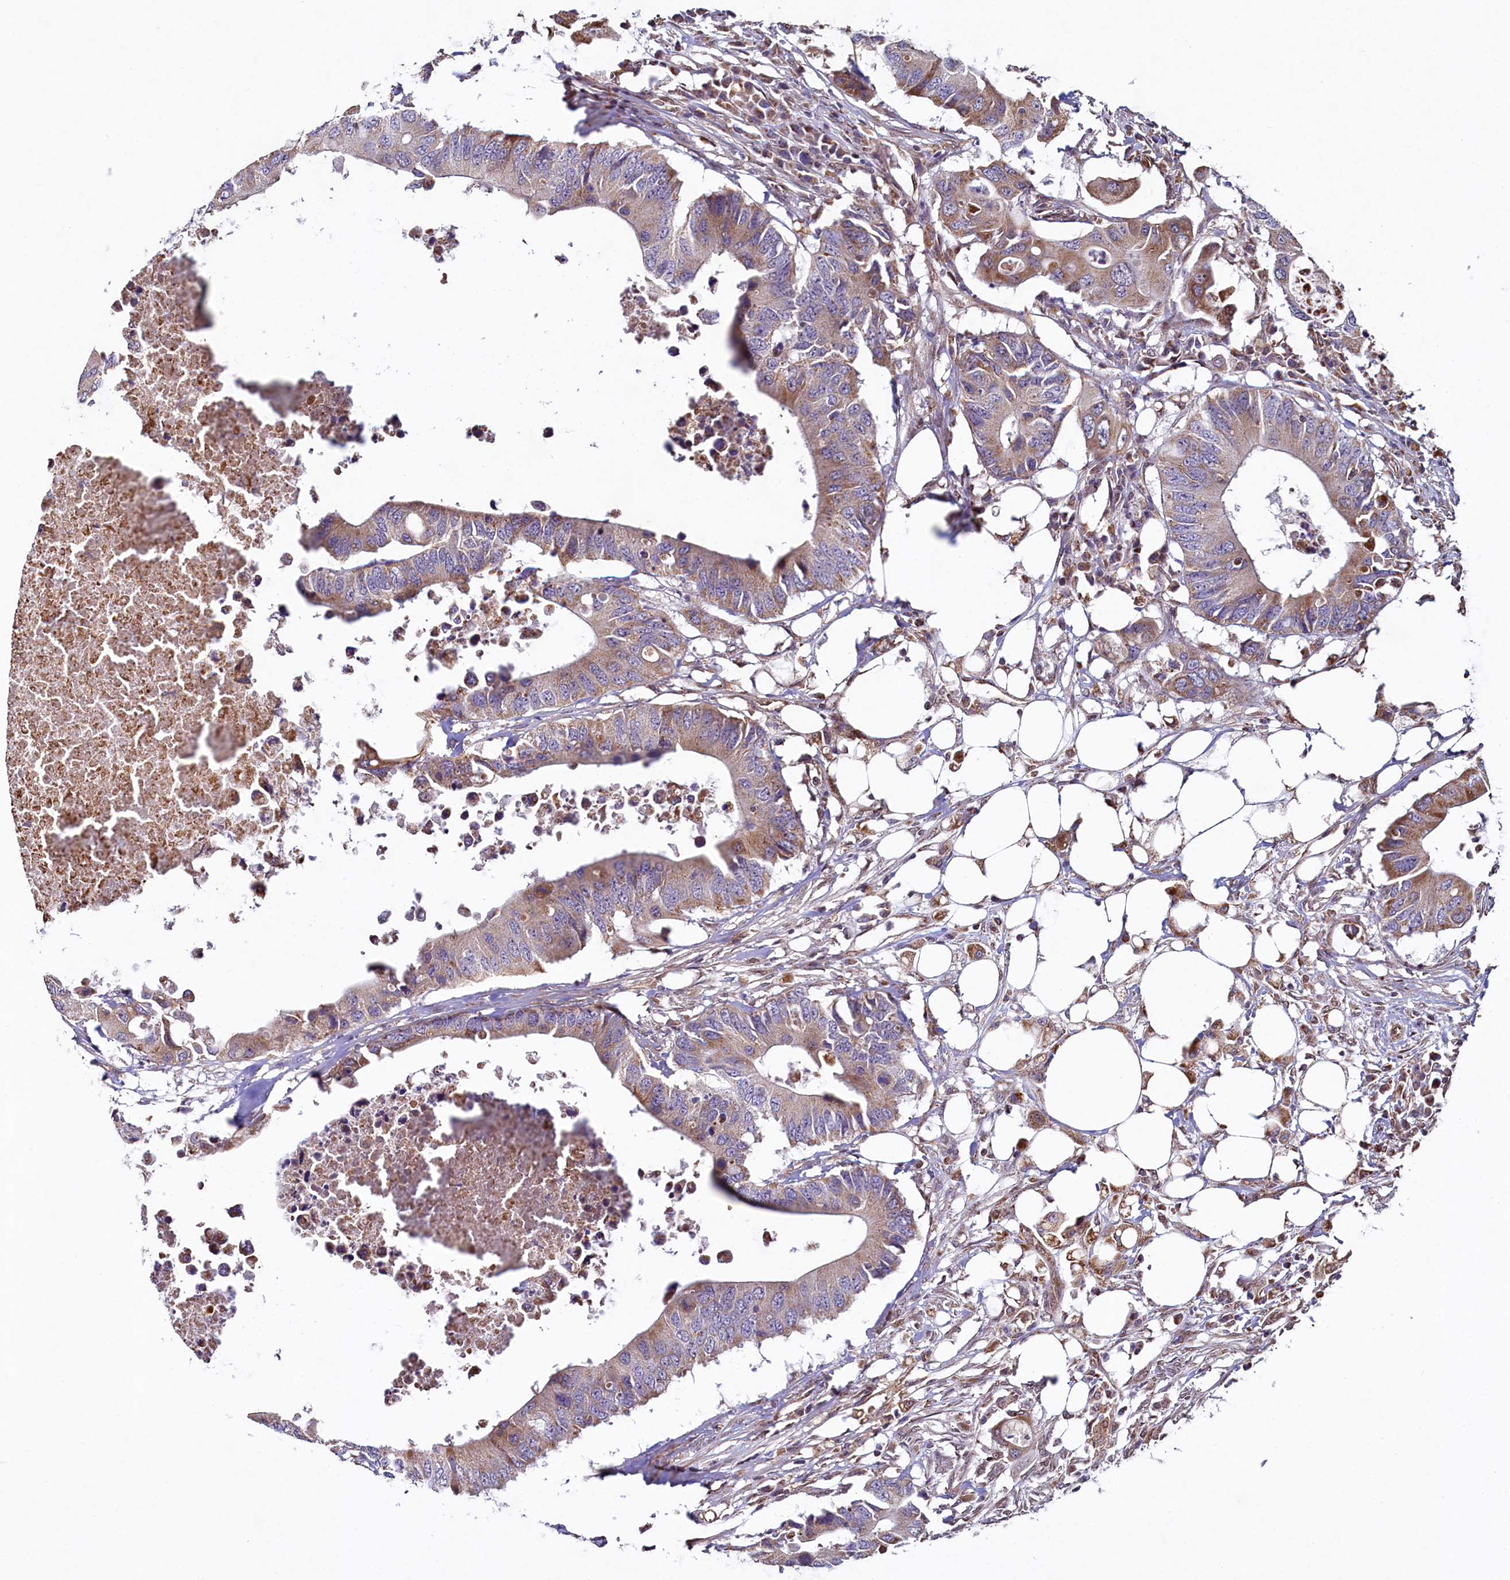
{"staining": {"intensity": "moderate", "quantity": "25%-75%", "location": "cytoplasmic/membranous"}, "tissue": "colorectal cancer", "cell_type": "Tumor cells", "image_type": "cancer", "snomed": [{"axis": "morphology", "description": "Adenocarcinoma, NOS"}, {"axis": "topography", "description": "Colon"}], "caption": "This is an image of IHC staining of colorectal adenocarcinoma, which shows moderate expression in the cytoplasmic/membranous of tumor cells.", "gene": "ZNF577", "patient": {"sex": "male", "age": 71}}